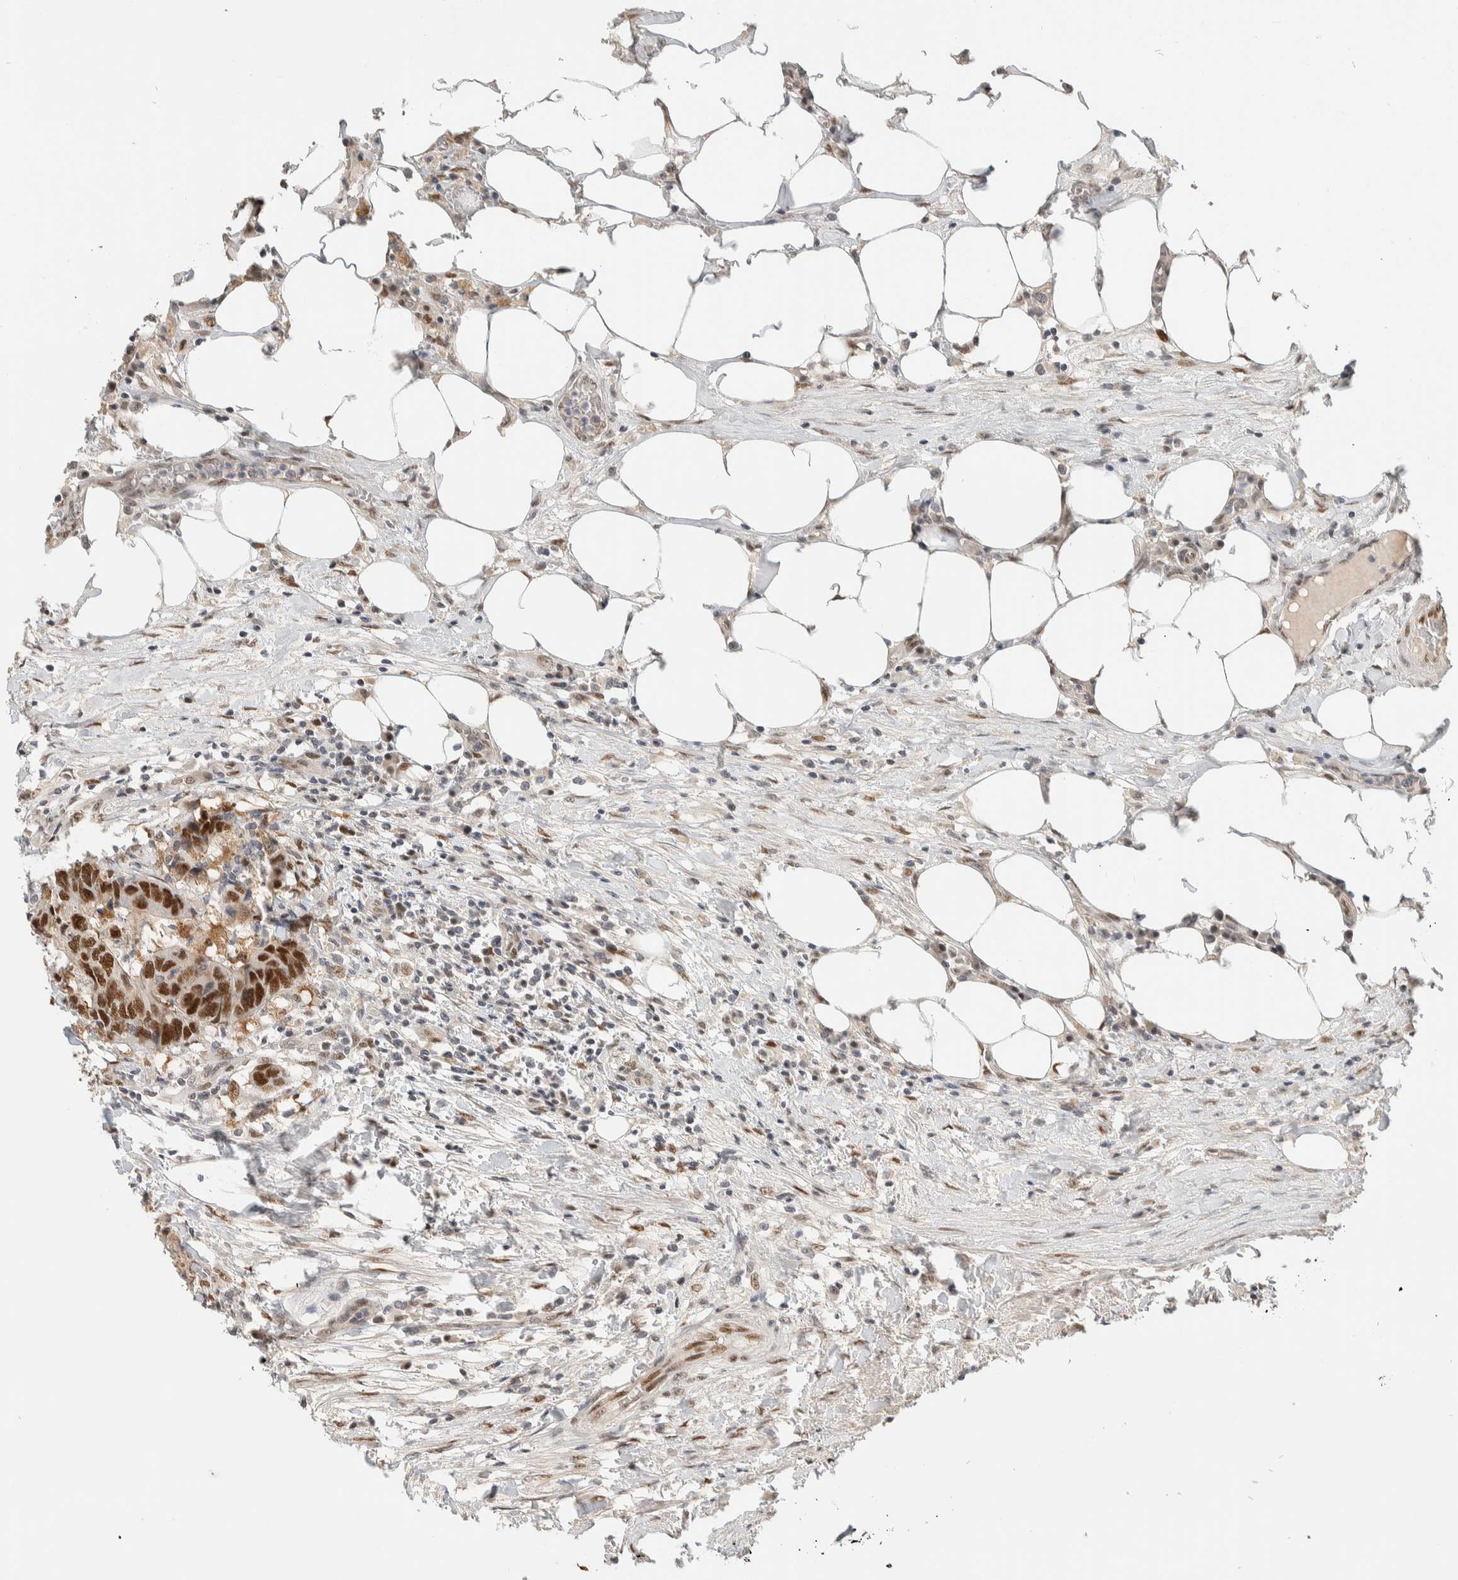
{"staining": {"intensity": "strong", "quantity": ">75%", "location": "nuclear"}, "tissue": "colorectal cancer", "cell_type": "Tumor cells", "image_type": "cancer", "snomed": [{"axis": "morphology", "description": "Adenocarcinoma, NOS"}, {"axis": "topography", "description": "Colon"}], "caption": "This micrograph reveals adenocarcinoma (colorectal) stained with IHC to label a protein in brown. The nuclear of tumor cells show strong positivity for the protein. Nuclei are counter-stained blue.", "gene": "PUS7", "patient": {"sex": "male", "age": 56}}